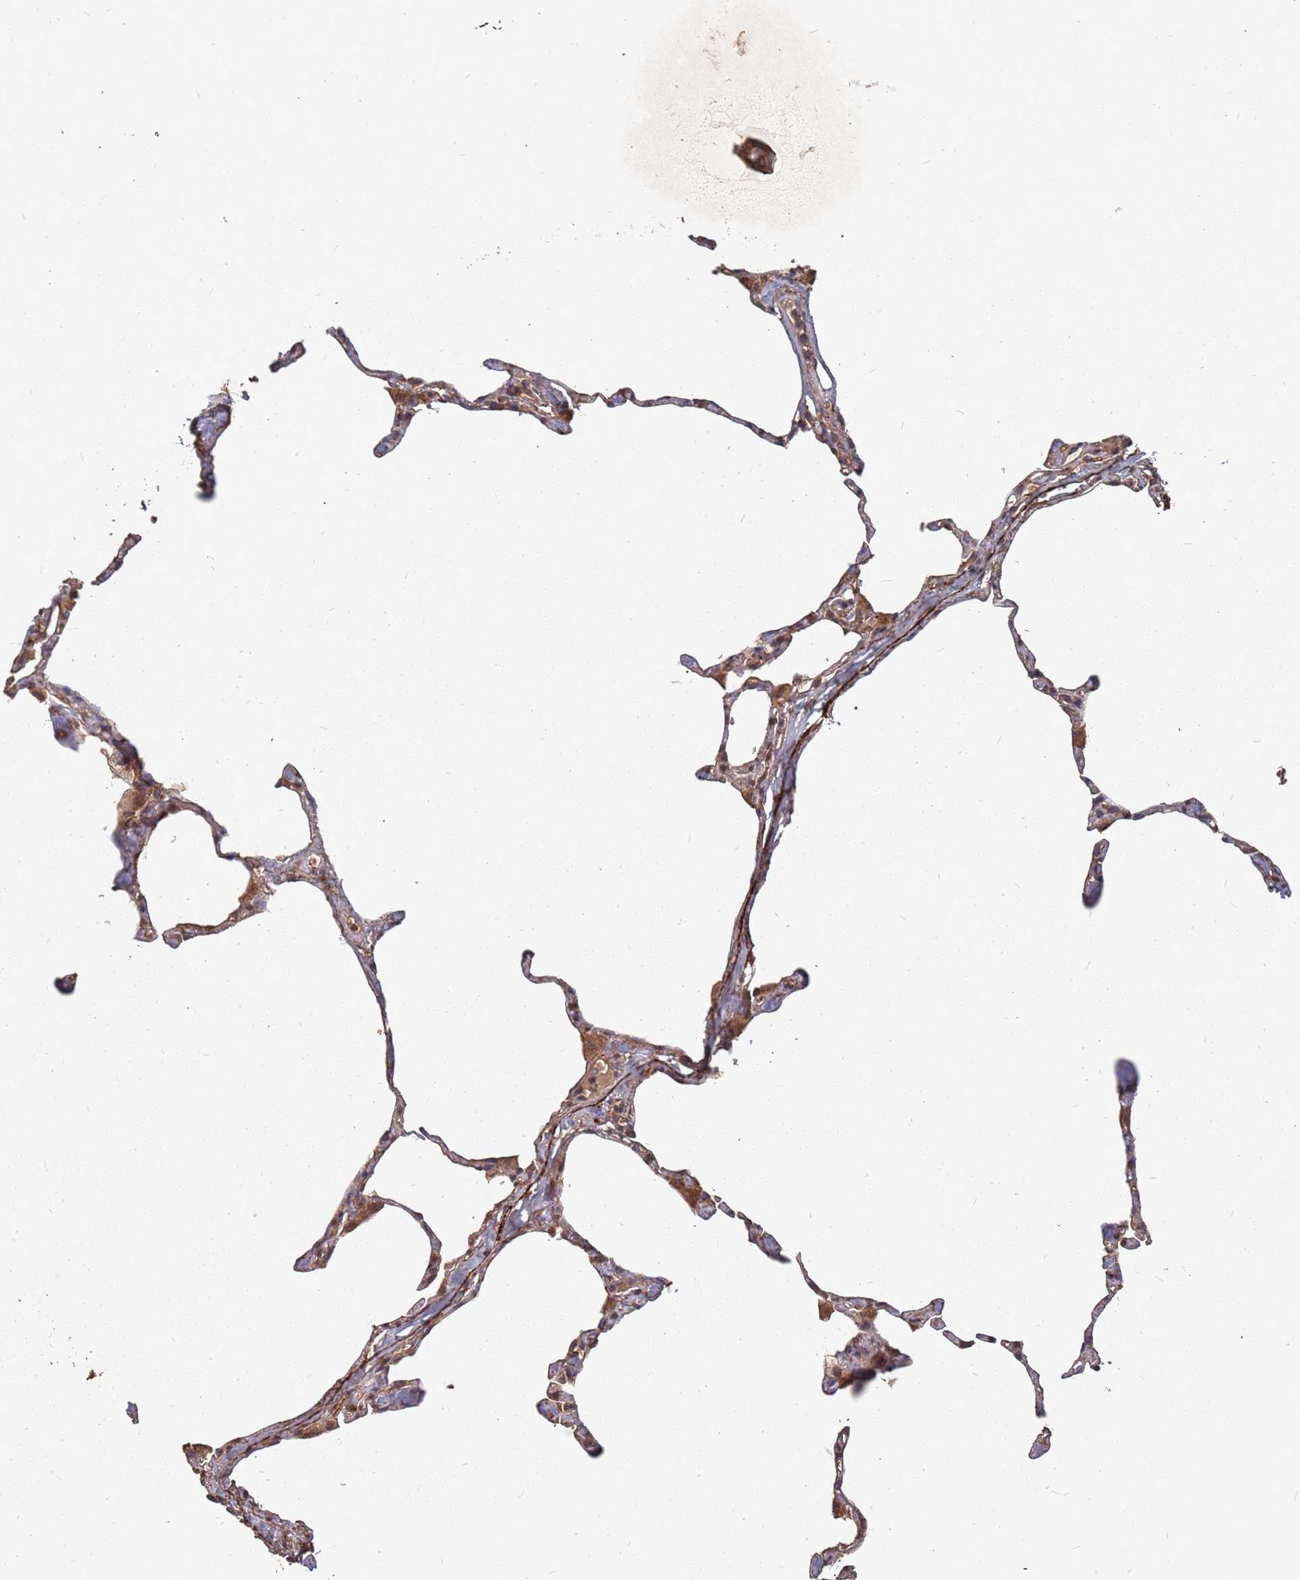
{"staining": {"intensity": "moderate", "quantity": "25%-75%", "location": "cytoplasmic/membranous"}, "tissue": "lung", "cell_type": "Alveolar cells", "image_type": "normal", "snomed": [{"axis": "morphology", "description": "Normal tissue, NOS"}, {"axis": "topography", "description": "Lung"}], "caption": "Immunohistochemistry histopathology image of normal lung: lung stained using IHC reveals medium levels of moderate protein expression localized specifically in the cytoplasmic/membranous of alveolar cells, appearing as a cytoplasmic/membranous brown color.", "gene": "PRORP", "patient": {"sex": "male", "age": 65}}